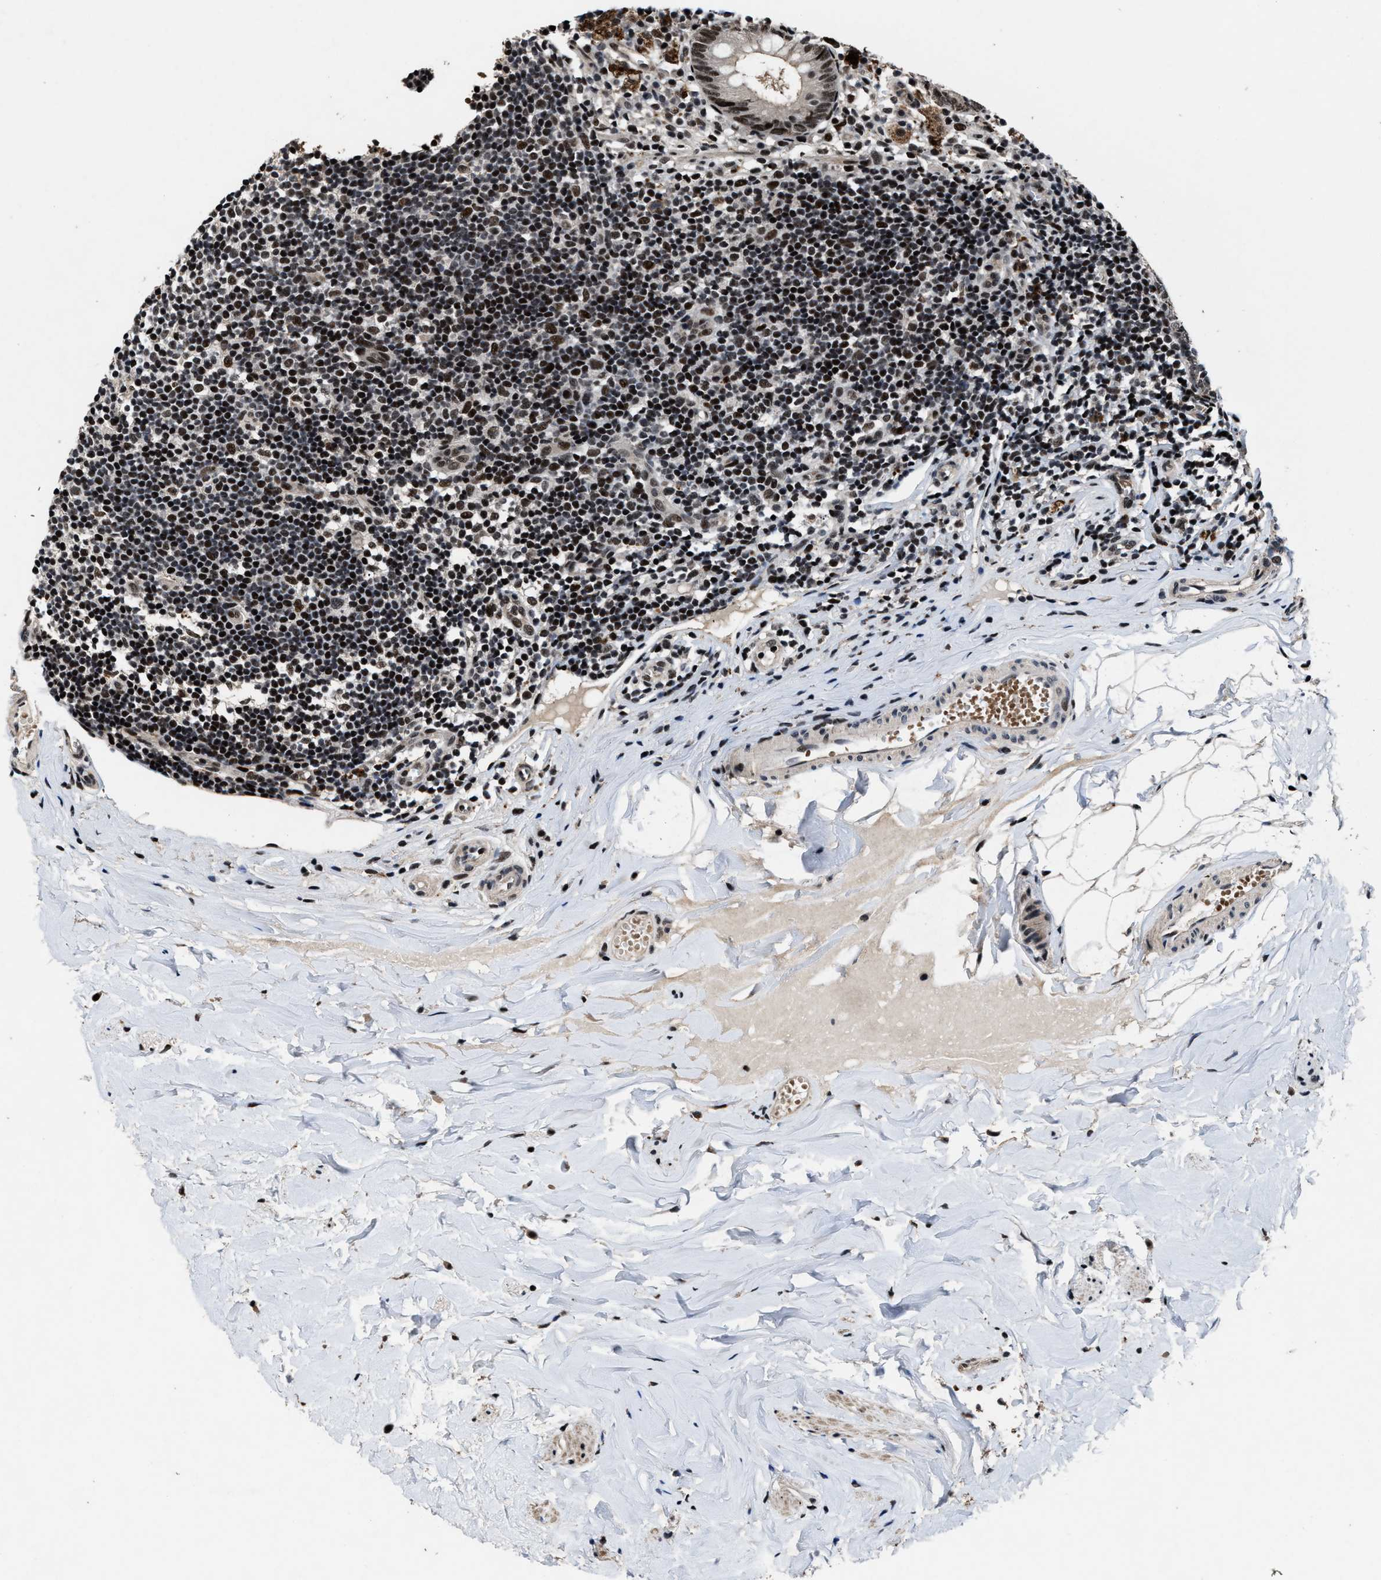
{"staining": {"intensity": "moderate", "quantity": ">75%", "location": "nuclear"}, "tissue": "appendix", "cell_type": "Glandular cells", "image_type": "normal", "snomed": [{"axis": "morphology", "description": "Normal tissue, NOS"}, {"axis": "topography", "description": "Appendix"}], "caption": "Glandular cells show moderate nuclear staining in about >75% of cells in unremarkable appendix. The protein is shown in brown color, while the nuclei are stained blue.", "gene": "ZNF233", "patient": {"sex": "female", "age": 20}}